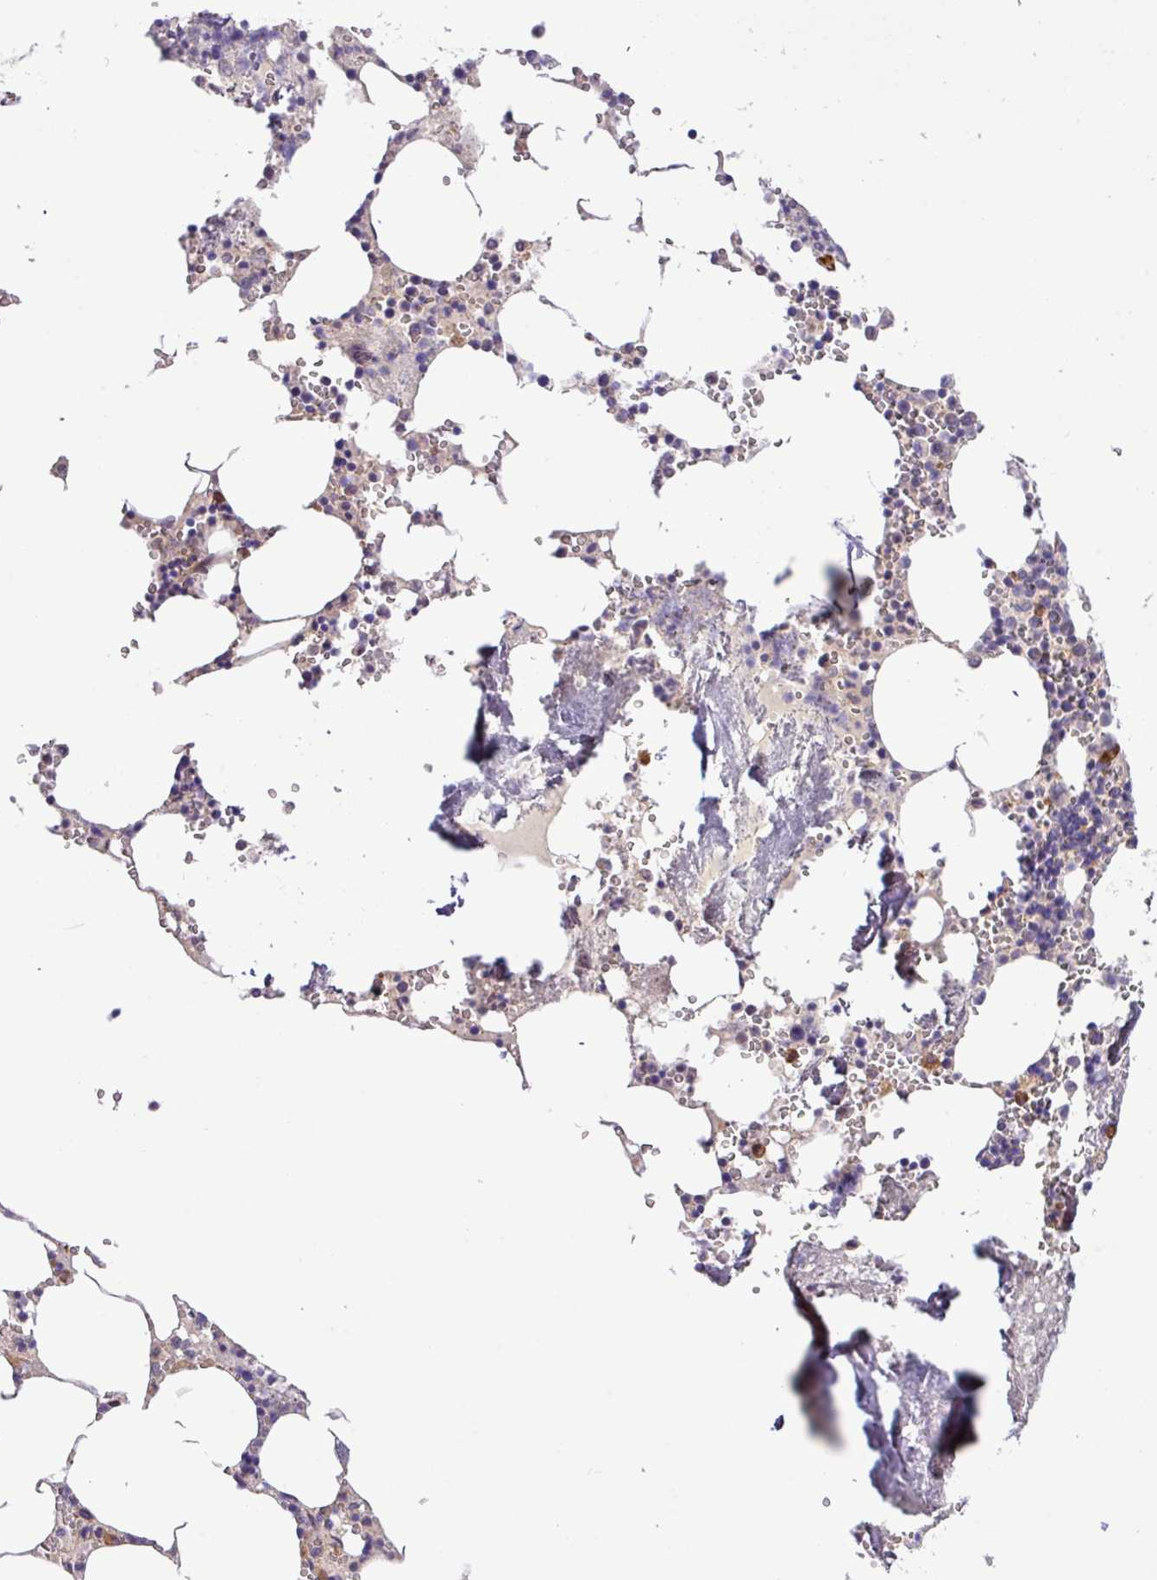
{"staining": {"intensity": "strong", "quantity": "<25%", "location": "cytoplasmic/membranous"}, "tissue": "bone marrow", "cell_type": "Hematopoietic cells", "image_type": "normal", "snomed": [{"axis": "morphology", "description": "Normal tissue, NOS"}, {"axis": "topography", "description": "Bone marrow"}], "caption": "Immunohistochemistry histopathology image of unremarkable bone marrow stained for a protein (brown), which displays medium levels of strong cytoplasmic/membranous expression in approximately <25% of hematopoietic cells.", "gene": "TM2D2", "patient": {"sex": "male", "age": 54}}